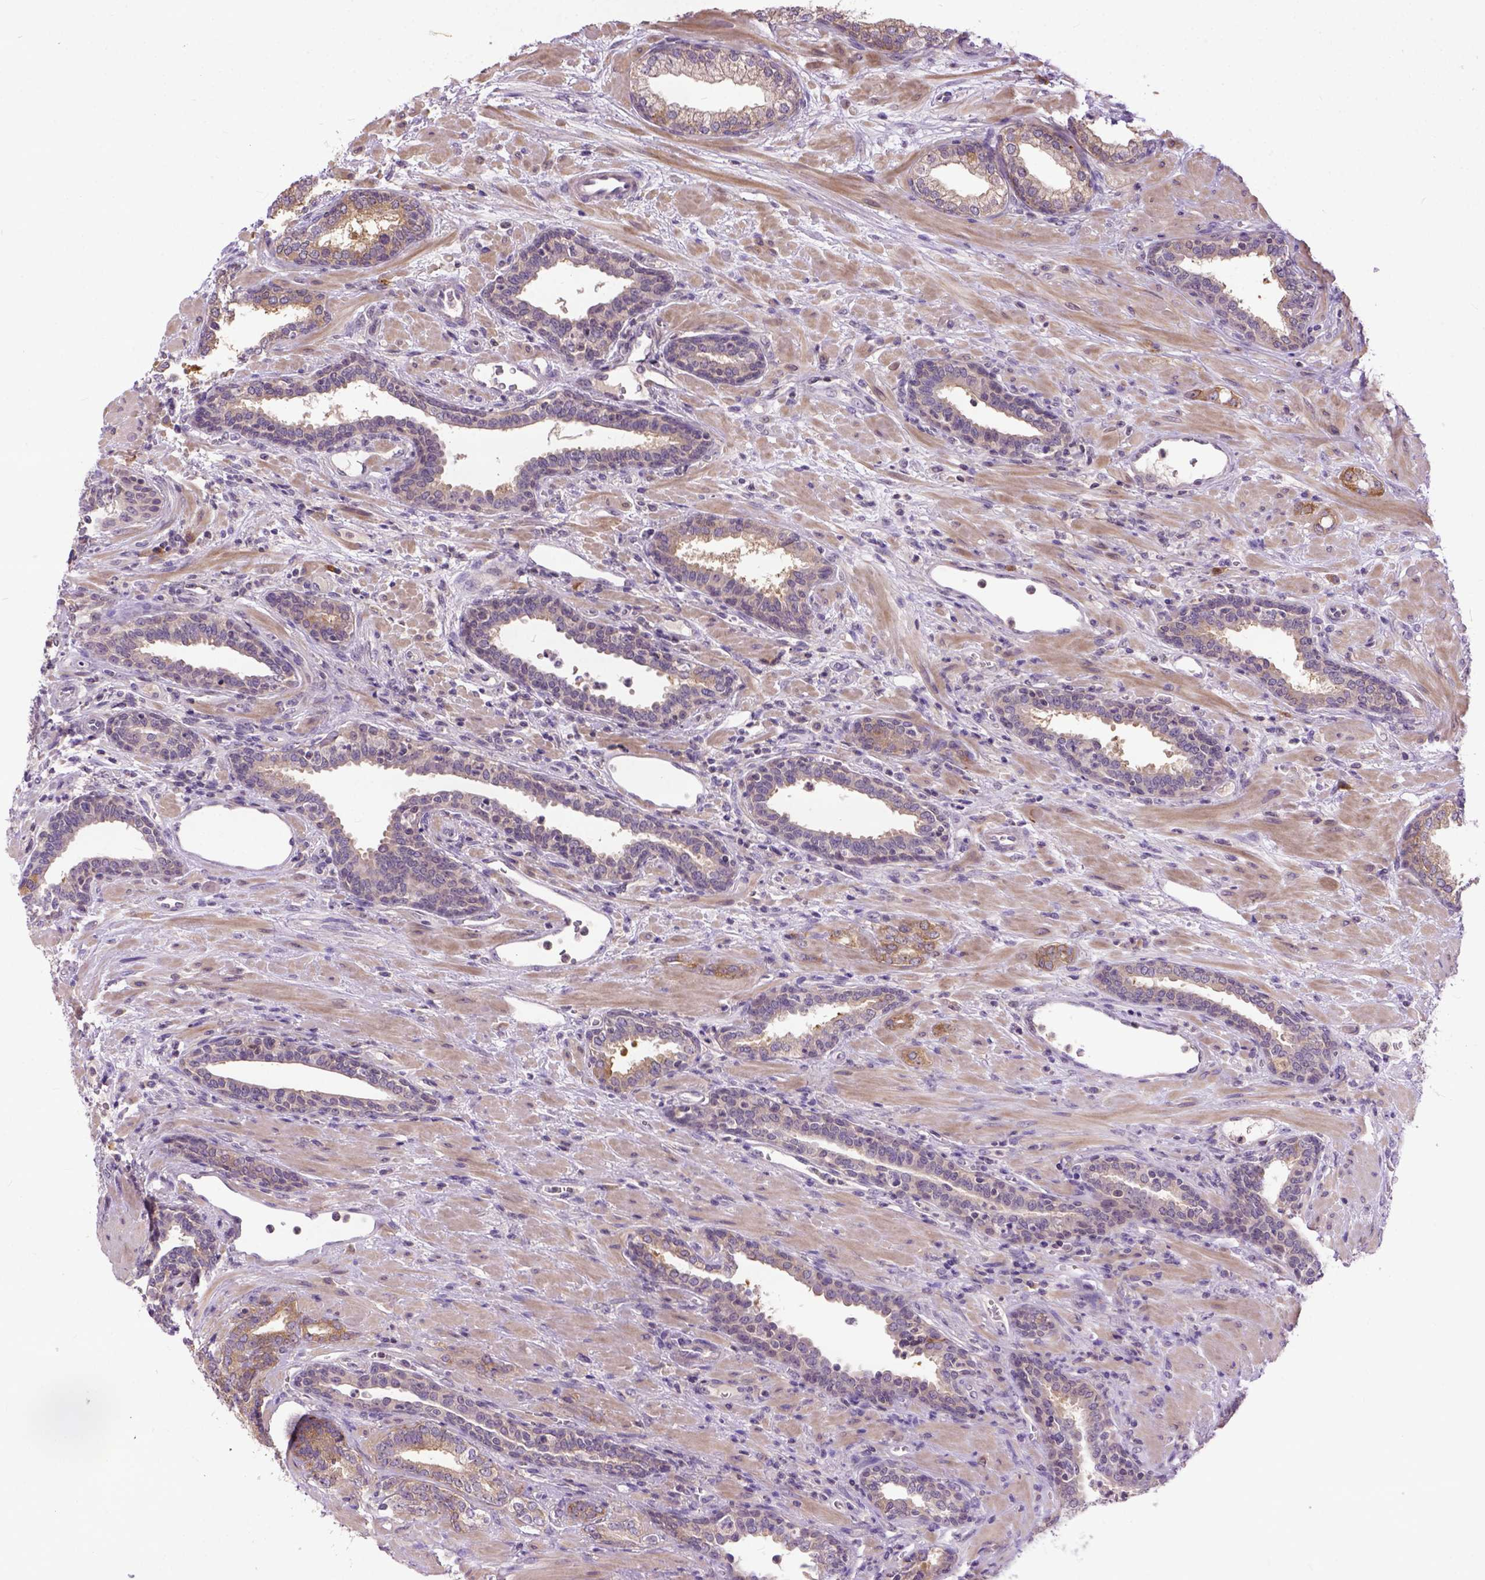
{"staining": {"intensity": "moderate", "quantity": ">75%", "location": "cytoplasmic/membranous"}, "tissue": "prostate cancer", "cell_type": "Tumor cells", "image_type": "cancer", "snomed": [{"axis": "morphology", "description": "Adenocarcinoma, Low grade"}, {"axis": "topography", "description": "Prostate"}], "caption": "Immunohistochemistry (IHC) (DAB (3,3'-diaminobenzidine)) staining of human prostate adenocarcinoma (low-grade) displays moderate cytoplasmic/membranous protein positivity in about >75% of tumor cells.", "gene": "CPNE1", "patient": {"sex": "male", "age": 61}}